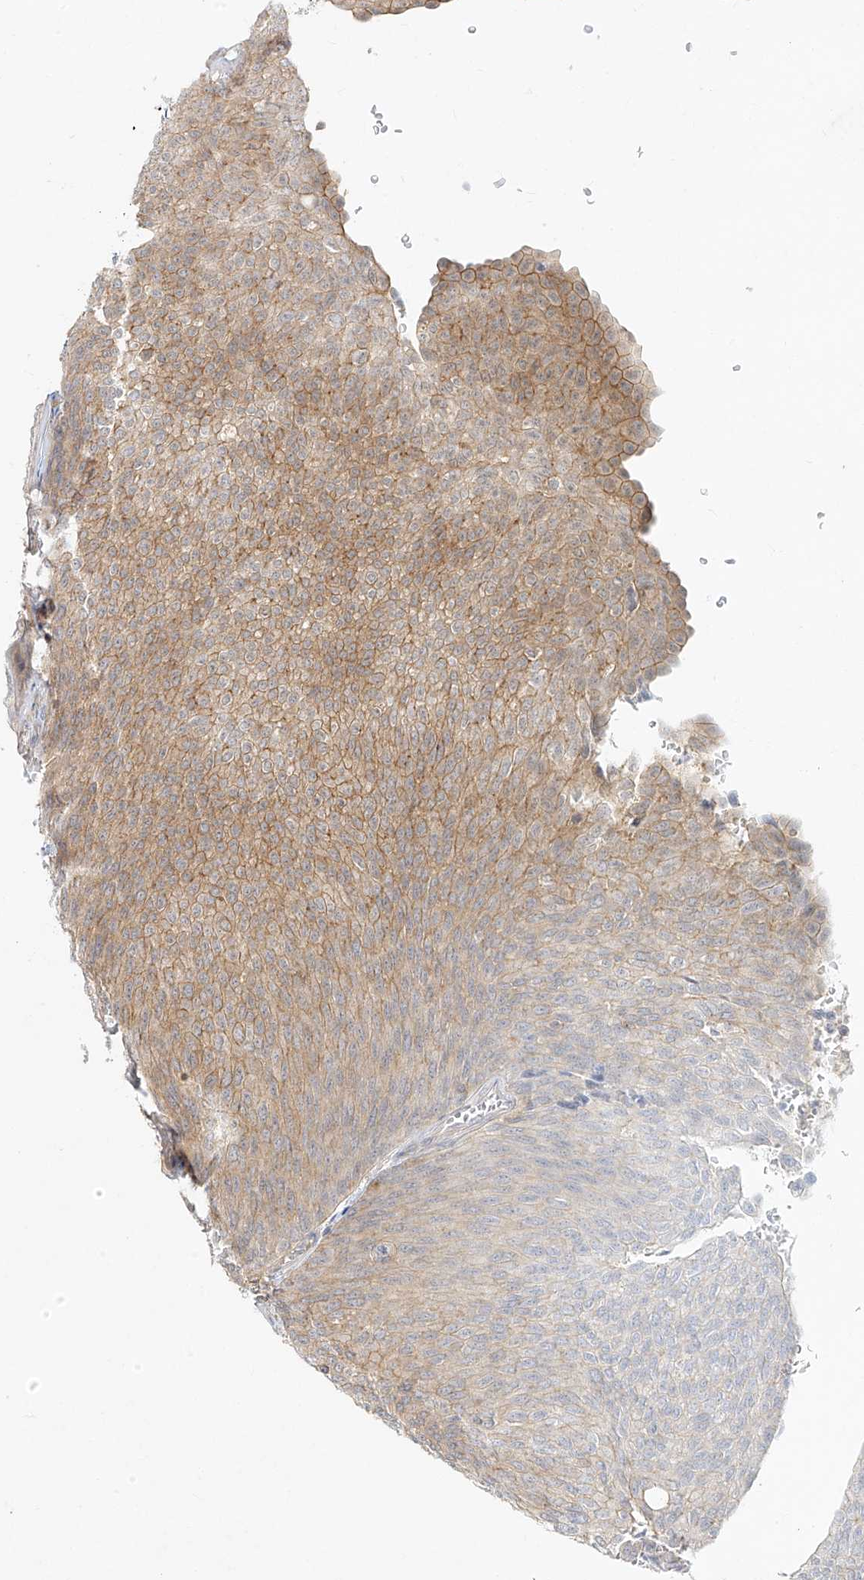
{"staining": {"intensity": "moderate", "quantity": "25%-75%", "location": "cytoplasmic/membranous"}, "tissue": "urothelial cancer", "cell_type": "Tumor cells", "image_type": "cancer", "snomed": [{"axis": "morphology", "description": "Urothelial carcinoma, Low grade"}, {"axis": "topography", "description": "Urinary bladder"}], "caption": "DAB (3,3'-diaminobenzidine) immunohistochemical staining of urothelial cancer demonstrates moderate cytoplasmic/membranous protein staining in approximately 25%-75% of tumor cells.", "gene": "SLC2A12", "patient": {"sex": "female", "age": 79}}